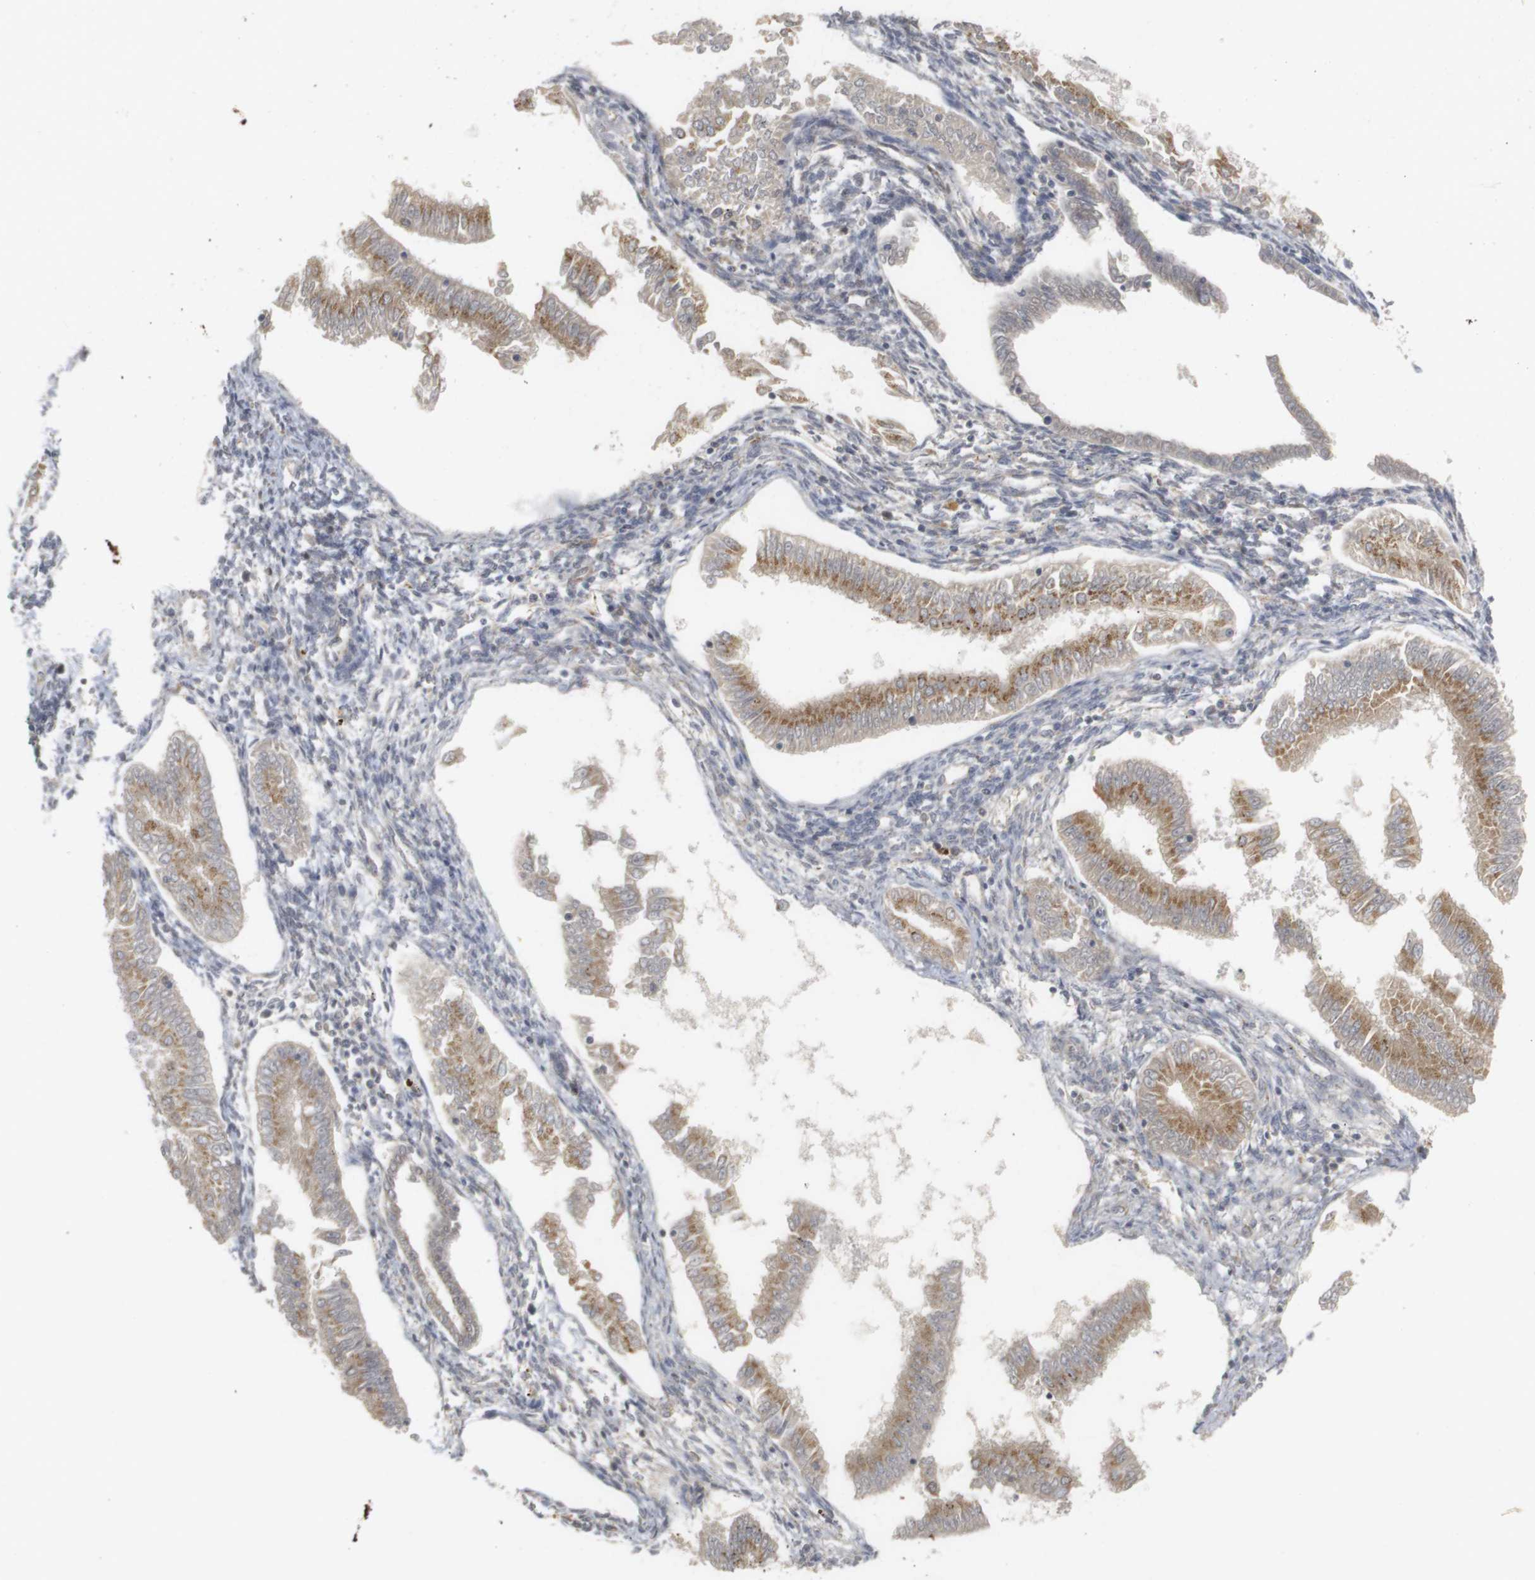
{"staining": {"intensity": "moderate", "quantity": ">75%", "location": "cytoplasmic/membranous"}, "tissue": "endometrial cancer", "cell_type": "Tumor cells", "image_type": "cancer", "snomed": [{"axis": "morphology", "description": "Adenocarcinoma, NOS"}, {"axis": "topography", "description": "Endometrium"}], "caption": "Tumor cells demonstrate medium levels of moderate cytoplasmic/membranous positivity in about >75% of cells in human endometrial adenocarcinoma.", "gene": "ZFPL1", "patient": {"sex": "female", "age": 53}}